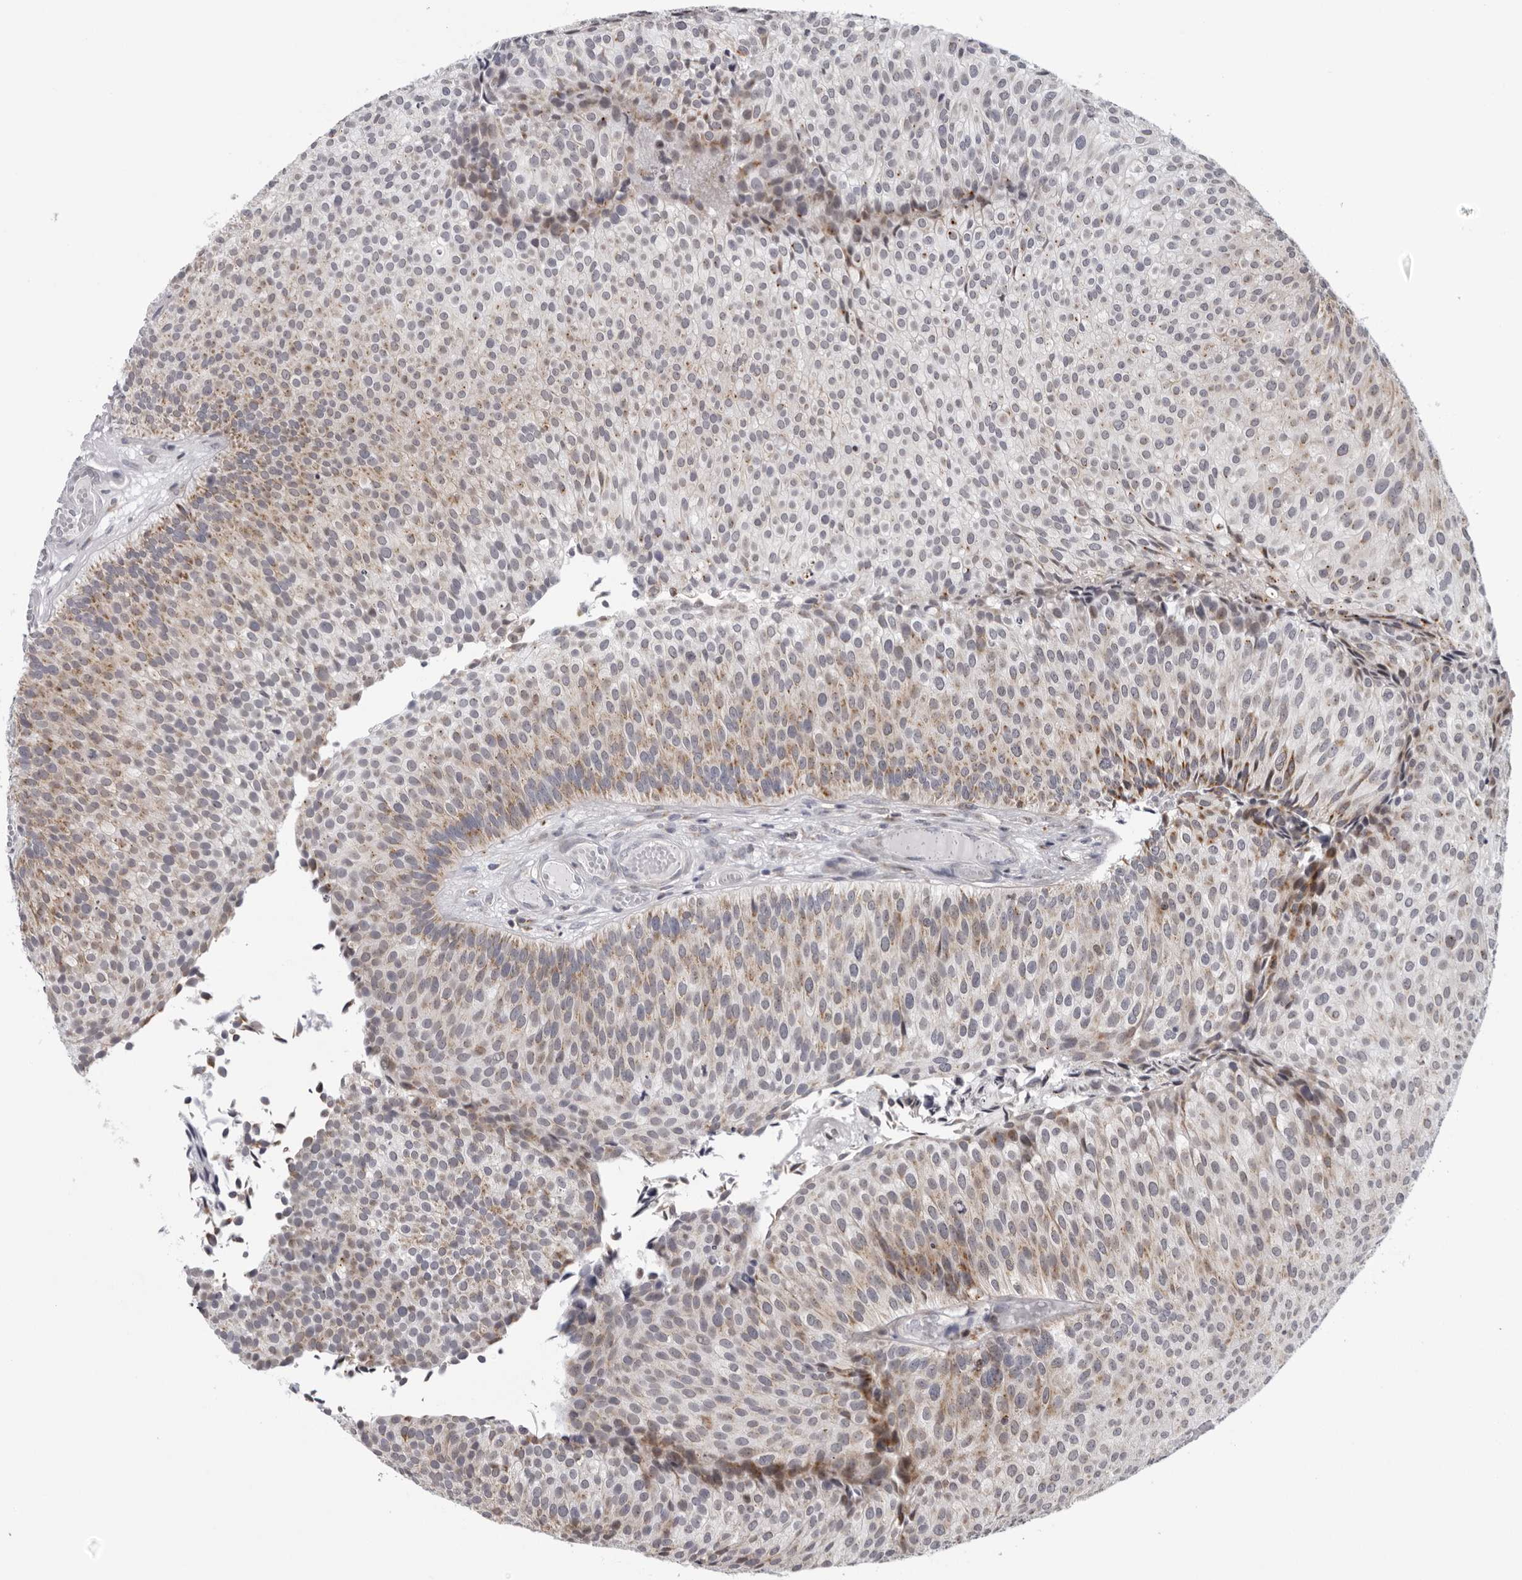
{"staining": {"intensity": "weak", "quantity": "25%-75%", "location": "cytoplasmic/membranous"}, "tissue": "urothelial cancer", "cell_type": "Tumor cells", "image_type": "cancer", "snomed": [{"axis": "morphology", "description": "Urothelial carcinoma, Low grade"}, {"axis": "topography", "description": "Urinary bladder"}], "caption": "IHC micrograph of neoplastic tissue: urothelial carcinoma (low-grade) stained using IHC displays low levels of weak protein expression localized specifically in the cytoplasmic/membranous of tumor cells, appearing as a cytoplasmic/membranous brown color.", "gene": "CPT2", "patient": {"sex": "male", "age": 86}}